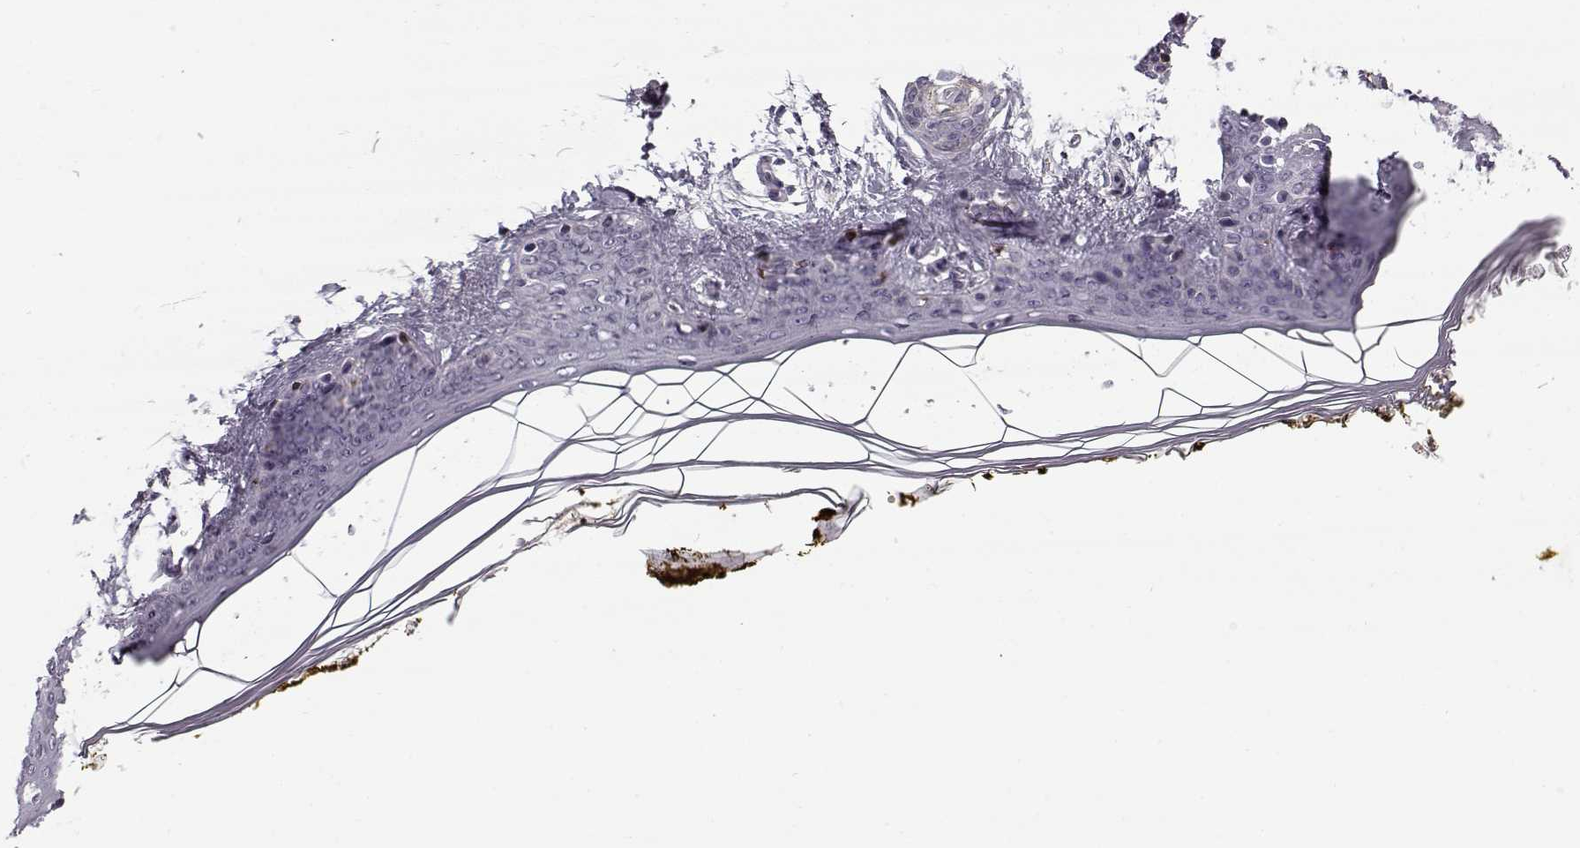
{"staining": {"intensity": "negative", "quantity": "none", "location": "none"}, "tissue": "skin", "cell_type": "Fibroblasts", "image_type": "normal", "snomed": [{"axis": "morphology", "description": "Normal tissue, NOS"}, {"axis": "topography", "description": "Skin"}], "caption": "Skin stained for a protein using IHC displays no staining fibroblasts.", "gene": "SNCA", "patient": {"sex": "female", "age": 34}}